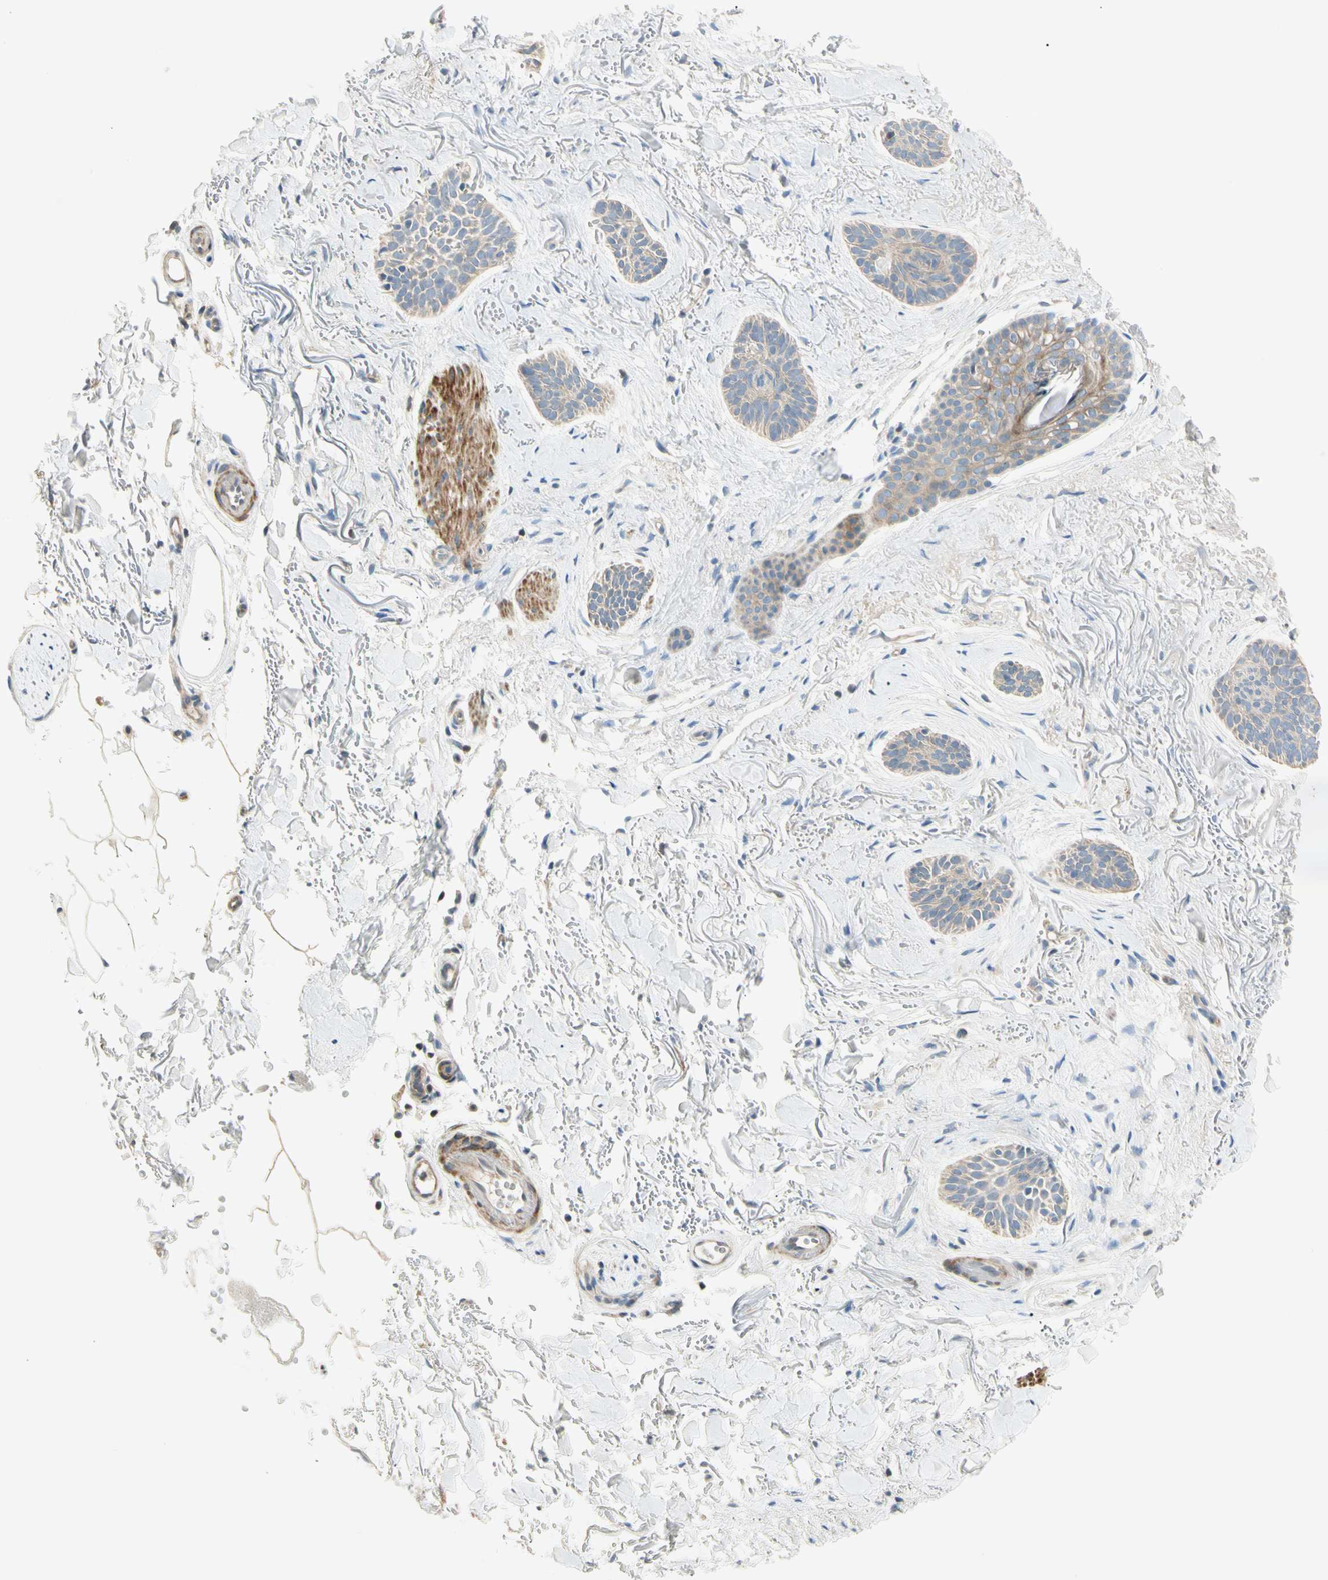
{"staining": {"intensity": "weak", "quantity": "25%-75%", "location": "cytoplasmic/membranous"}, "tissue": "skin cancer", "cell_type": "Tumor cells", "image_type": "cancer", "snomed": [{"axis": "morphology", "description": "Basal cell carcinoma"}, {"axis": "topography", "description": "Skin"}], "caption": "DAB immunohistochemical staining of skin cancer displays weak cytoplasmic/membranous protein positivity in about 25%-75% of tumor cells.", "gene": "ADGRA3", "patient": {"sex": "female", "age": 84}}